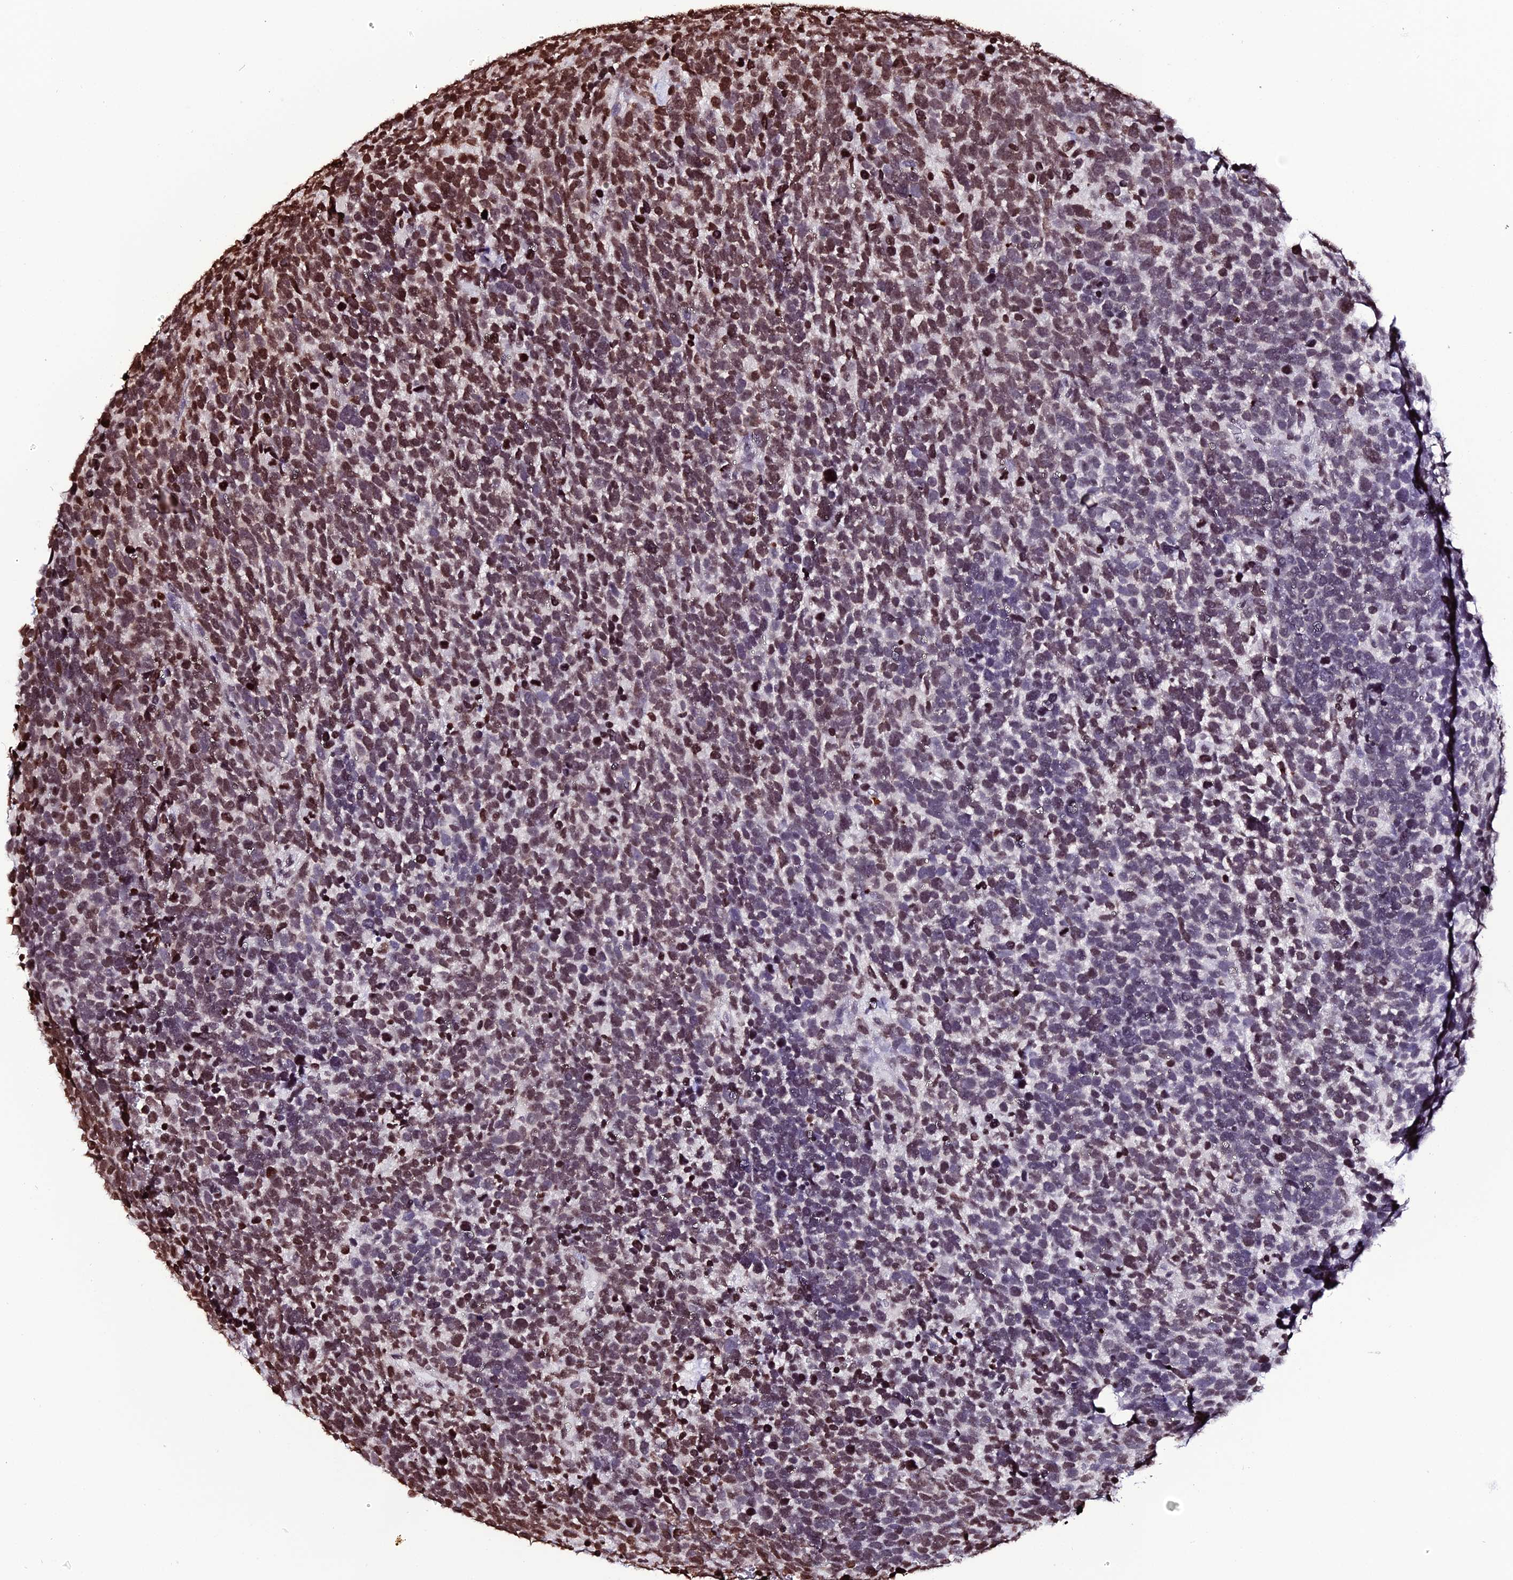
{"staining": {"intensity": "moderate", "quantity": "25%-75%", "location": "nuclear"}, "tissue": "urothelial cancer", "cell_type": "Tumor cells", "image_type": "cancer", "snomed": [{"axis": "morphology", "description": "Urothelial carcinoma, High grade"}, {"axis": "topography", "description": "Urinary bladder"}], "caption": "Human urothelial cancer stained with a brown dye exhibits moderate nuclear positive expression in approximately 25%-75% of tumor cells.", "gene": "MACROH2A2", "patient": {"sex": "female", "age": 82}}